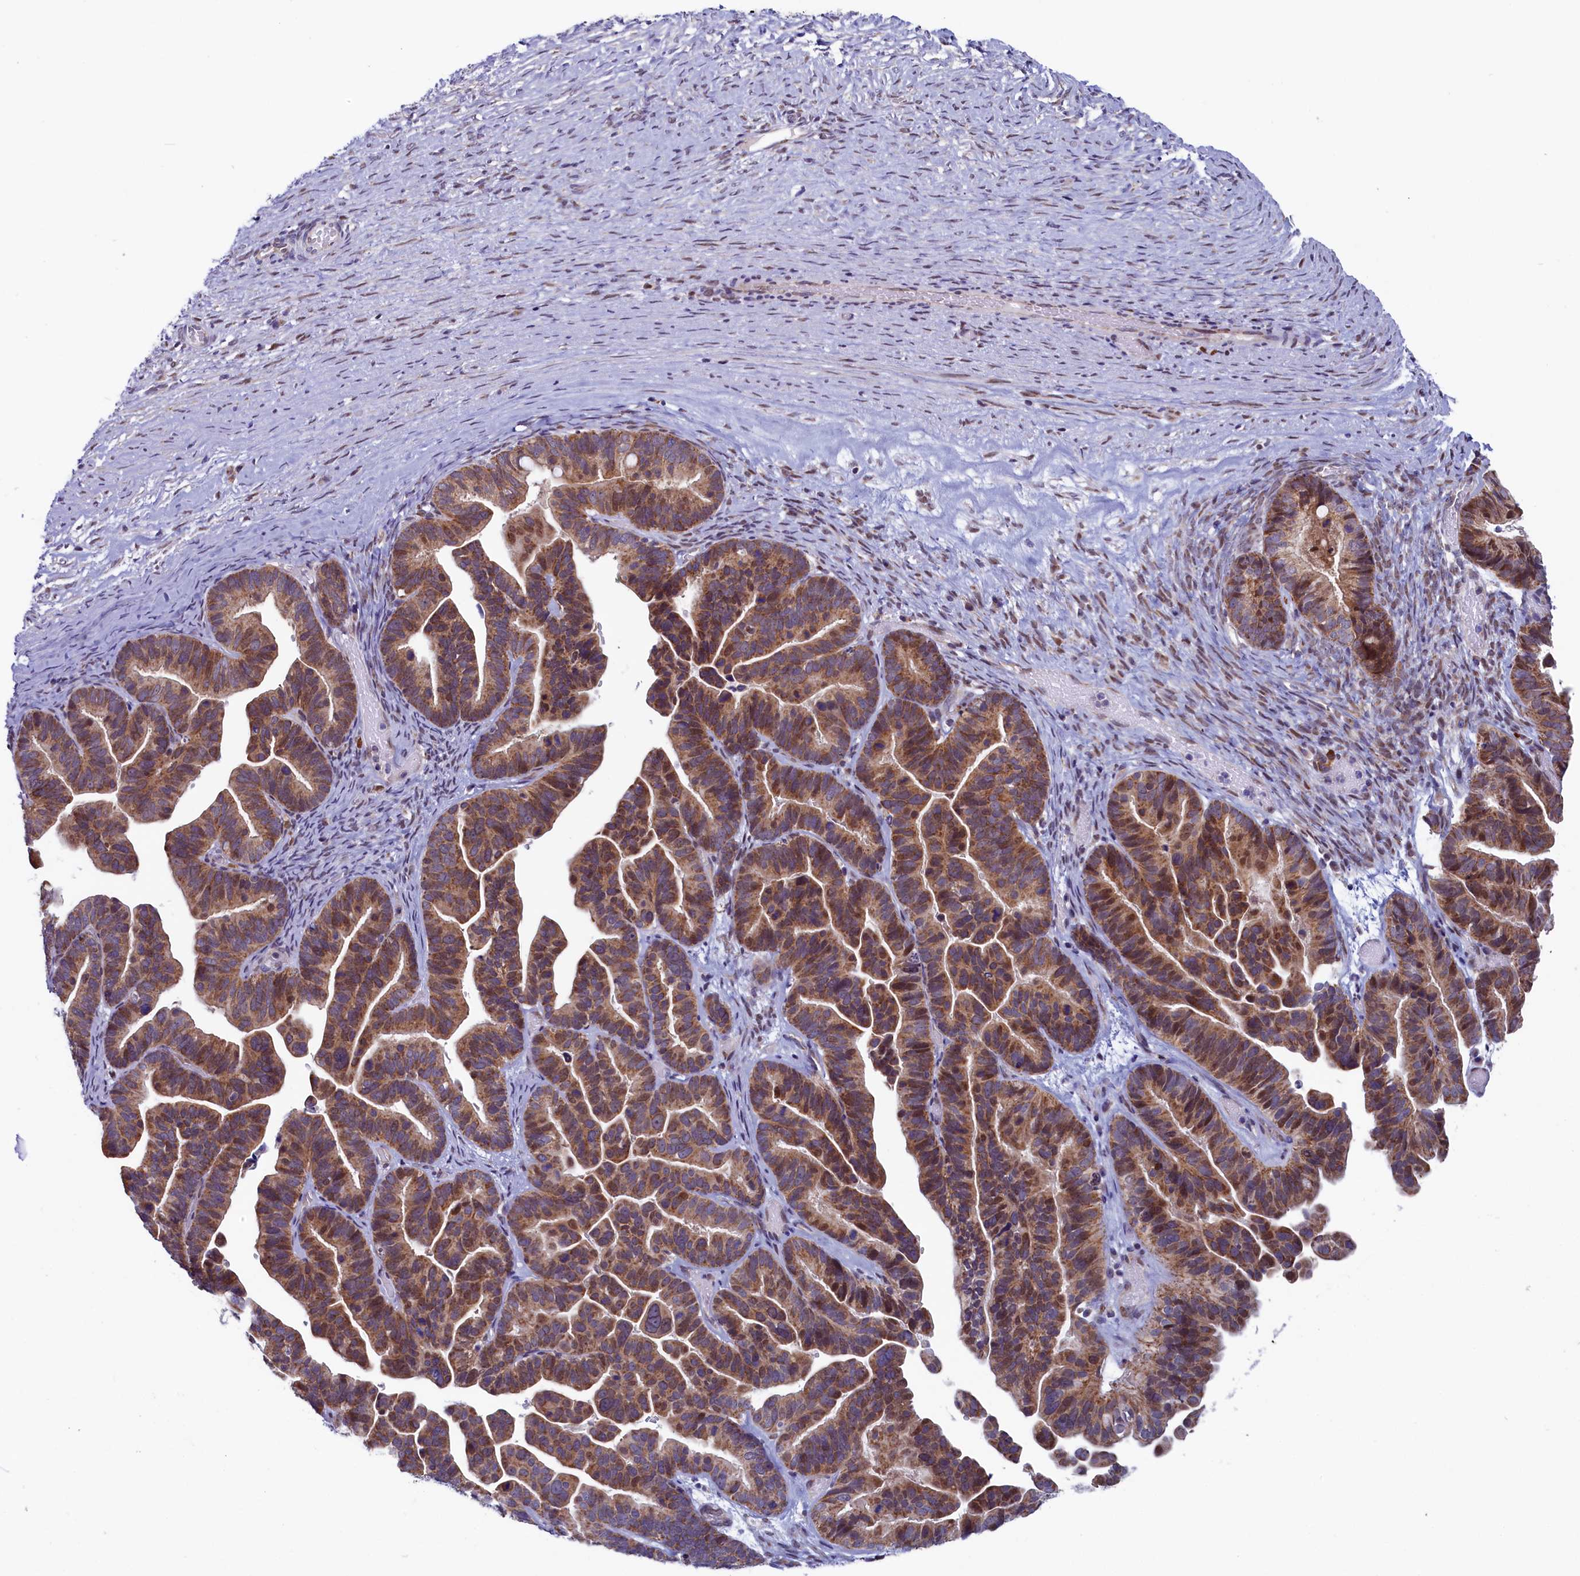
{"staining": {"intensity": "moderate", "quantity": ">75%", "location": "cytoplasmic/membranous,nuclear"}, "tissue": "ovarian cancer", "cell_type": "Tumor cells", "image_type": "cancer", "snomed": [{"axis": "morphology", "description": "Cystadenocarcinoma, serous, NOS"}, {"axis": "topography", "description": "Ovary"}], "caption": "Immunohistochemistry (IHC) histopathology image of neoplastic tissue: serous cystadenocarcinoma (ovarian) stained using immunohistochemistry (IHC) shows medium levels of moderate protein expression localized specifically in the cytoplasmic/membranous and nuclear of tumor cells, appearing as a cytoplasmic/membranous and nuclear brown color.", "gene": "CIAPIN1", "patient": {"sex": "female", "age": 56}}